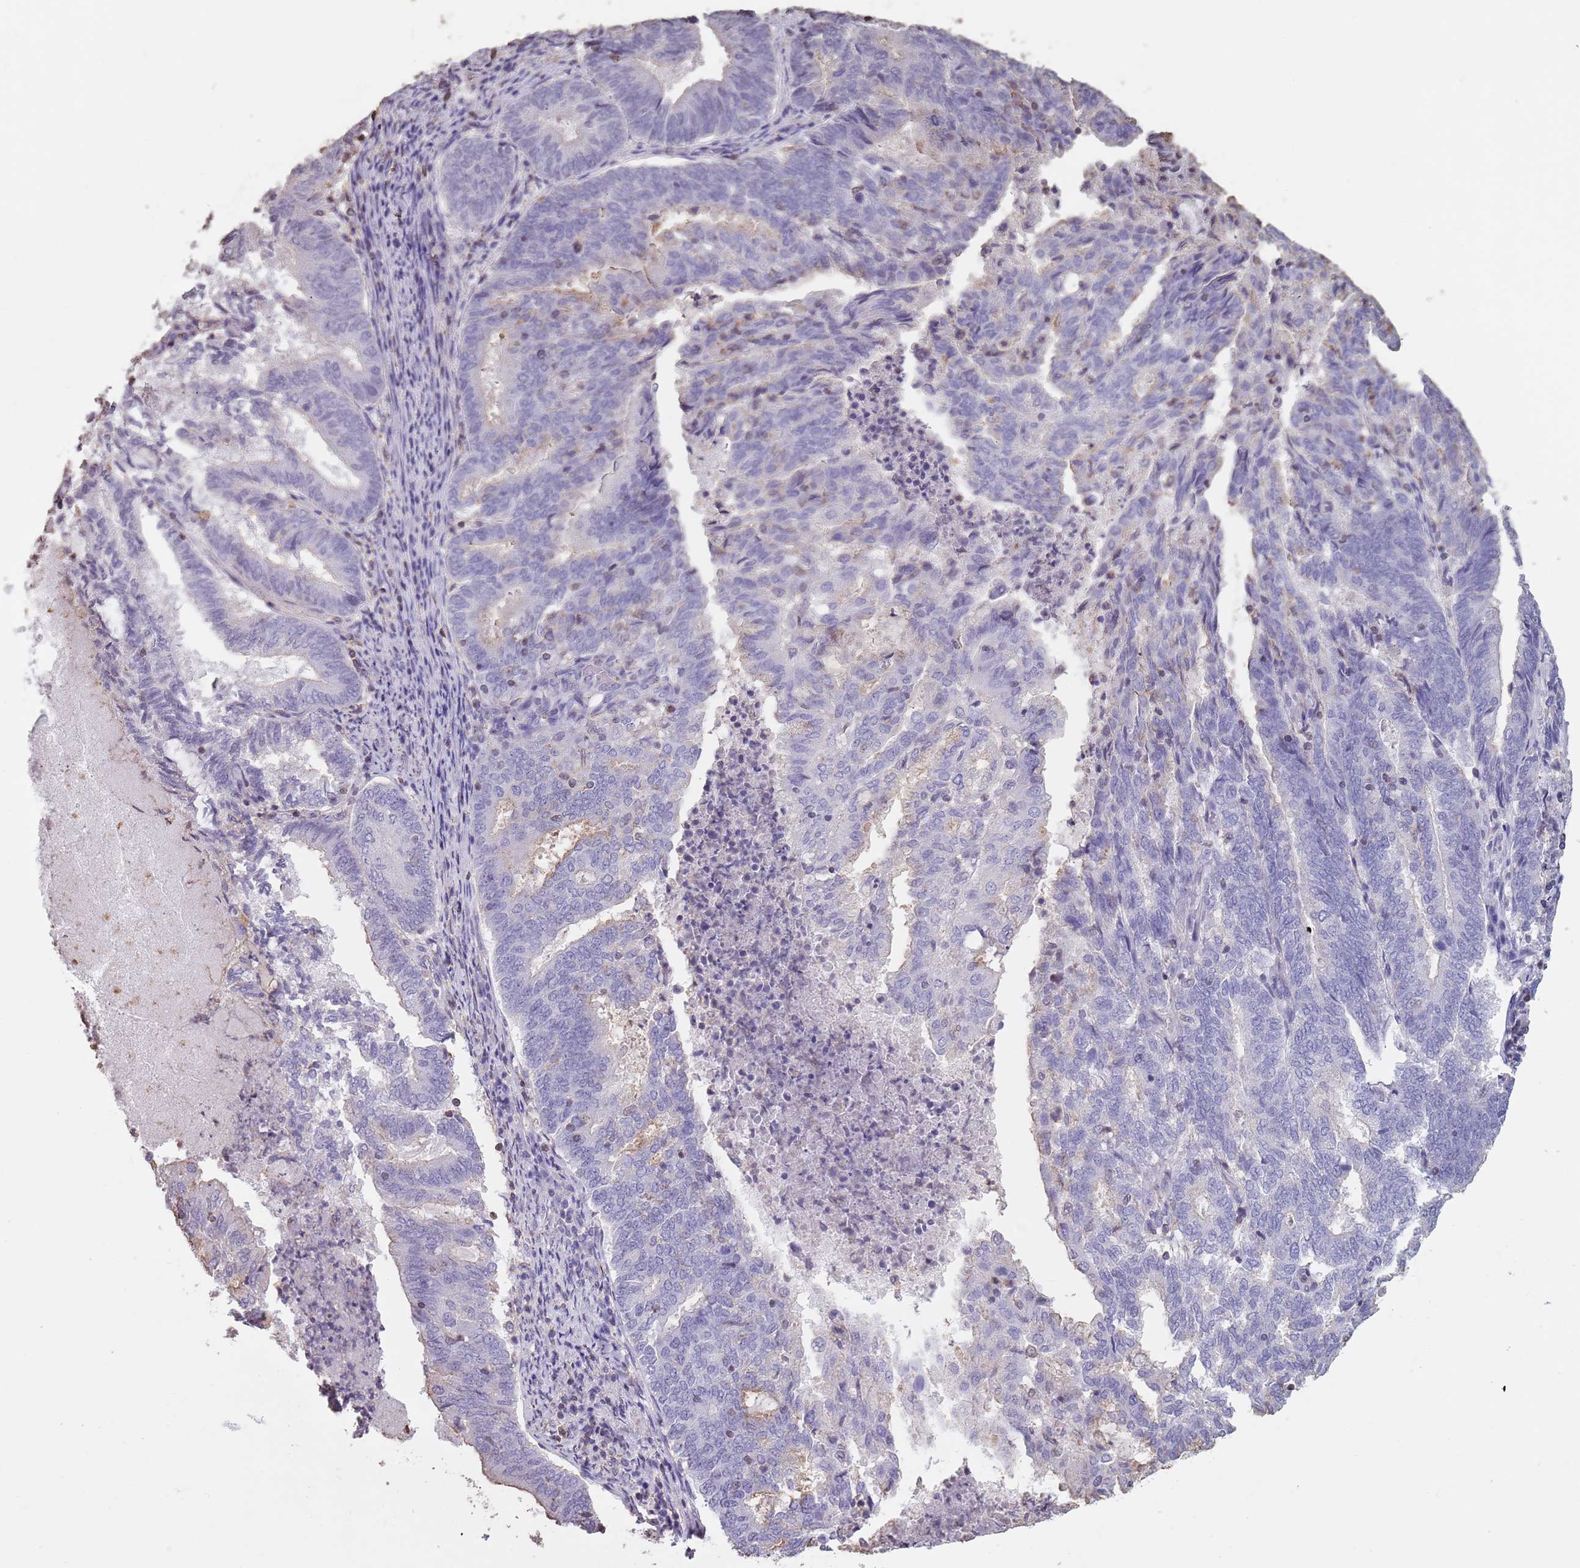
{"staining": {"intensity": "negative", "quantity": "none", "location": "none"}, "tissue": "endometrial cancer", "cell_type": "Tumor cells", "image_type": "cancer", "snomed": [{"axis": "morphology", "description": "Adenocarcinoma, NOS"}, {"axis": "topography", "description": "Endometrium"}], "caption": "Tumor cells are negative for brown protein staining in adenocarcinoma (endometrial).", "gene": "SUN5", "patient": {"sex": "female", "age": 80}}